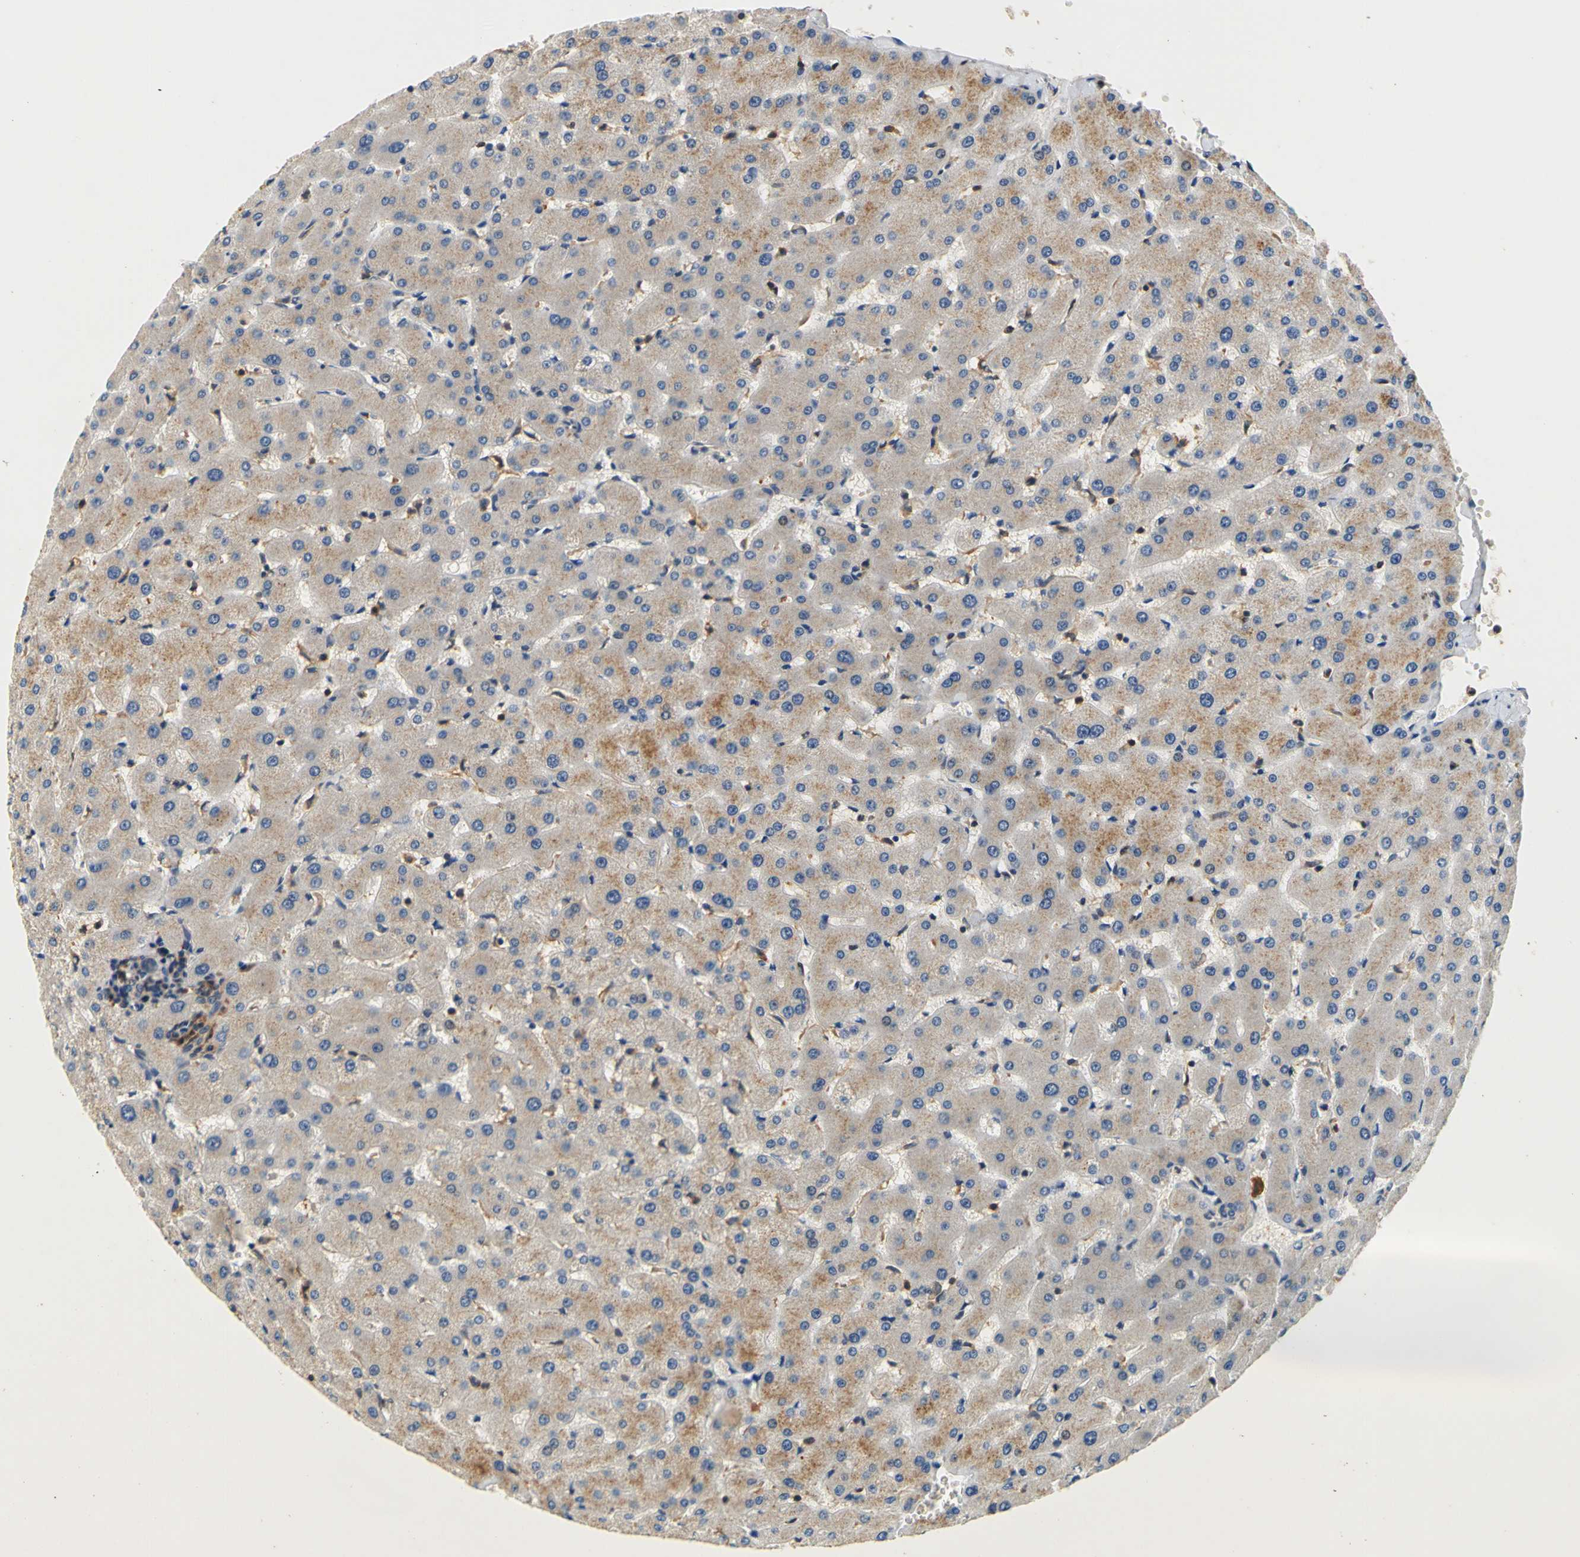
{"staining": {"intensity": "weak", "quantity": ">75%", "location": "cytoplasmic/membranous"}, "tissue": "liver", "cell_type": "Cholangiocytes", "image_type": "normal", "snomed": [{"axis": "morphology", "description": "Normal tissue, NOS"}, {"axis": "topography", "description": "Liver"}], "caption": "Immunohistochemical staining of normal liver shows >75% levels of weak cytoplasmic/membranous protein staining in about >75% of cholangiocytes.", "gene": "TNIK", "patient": {"sex": "female", "age": 63}}